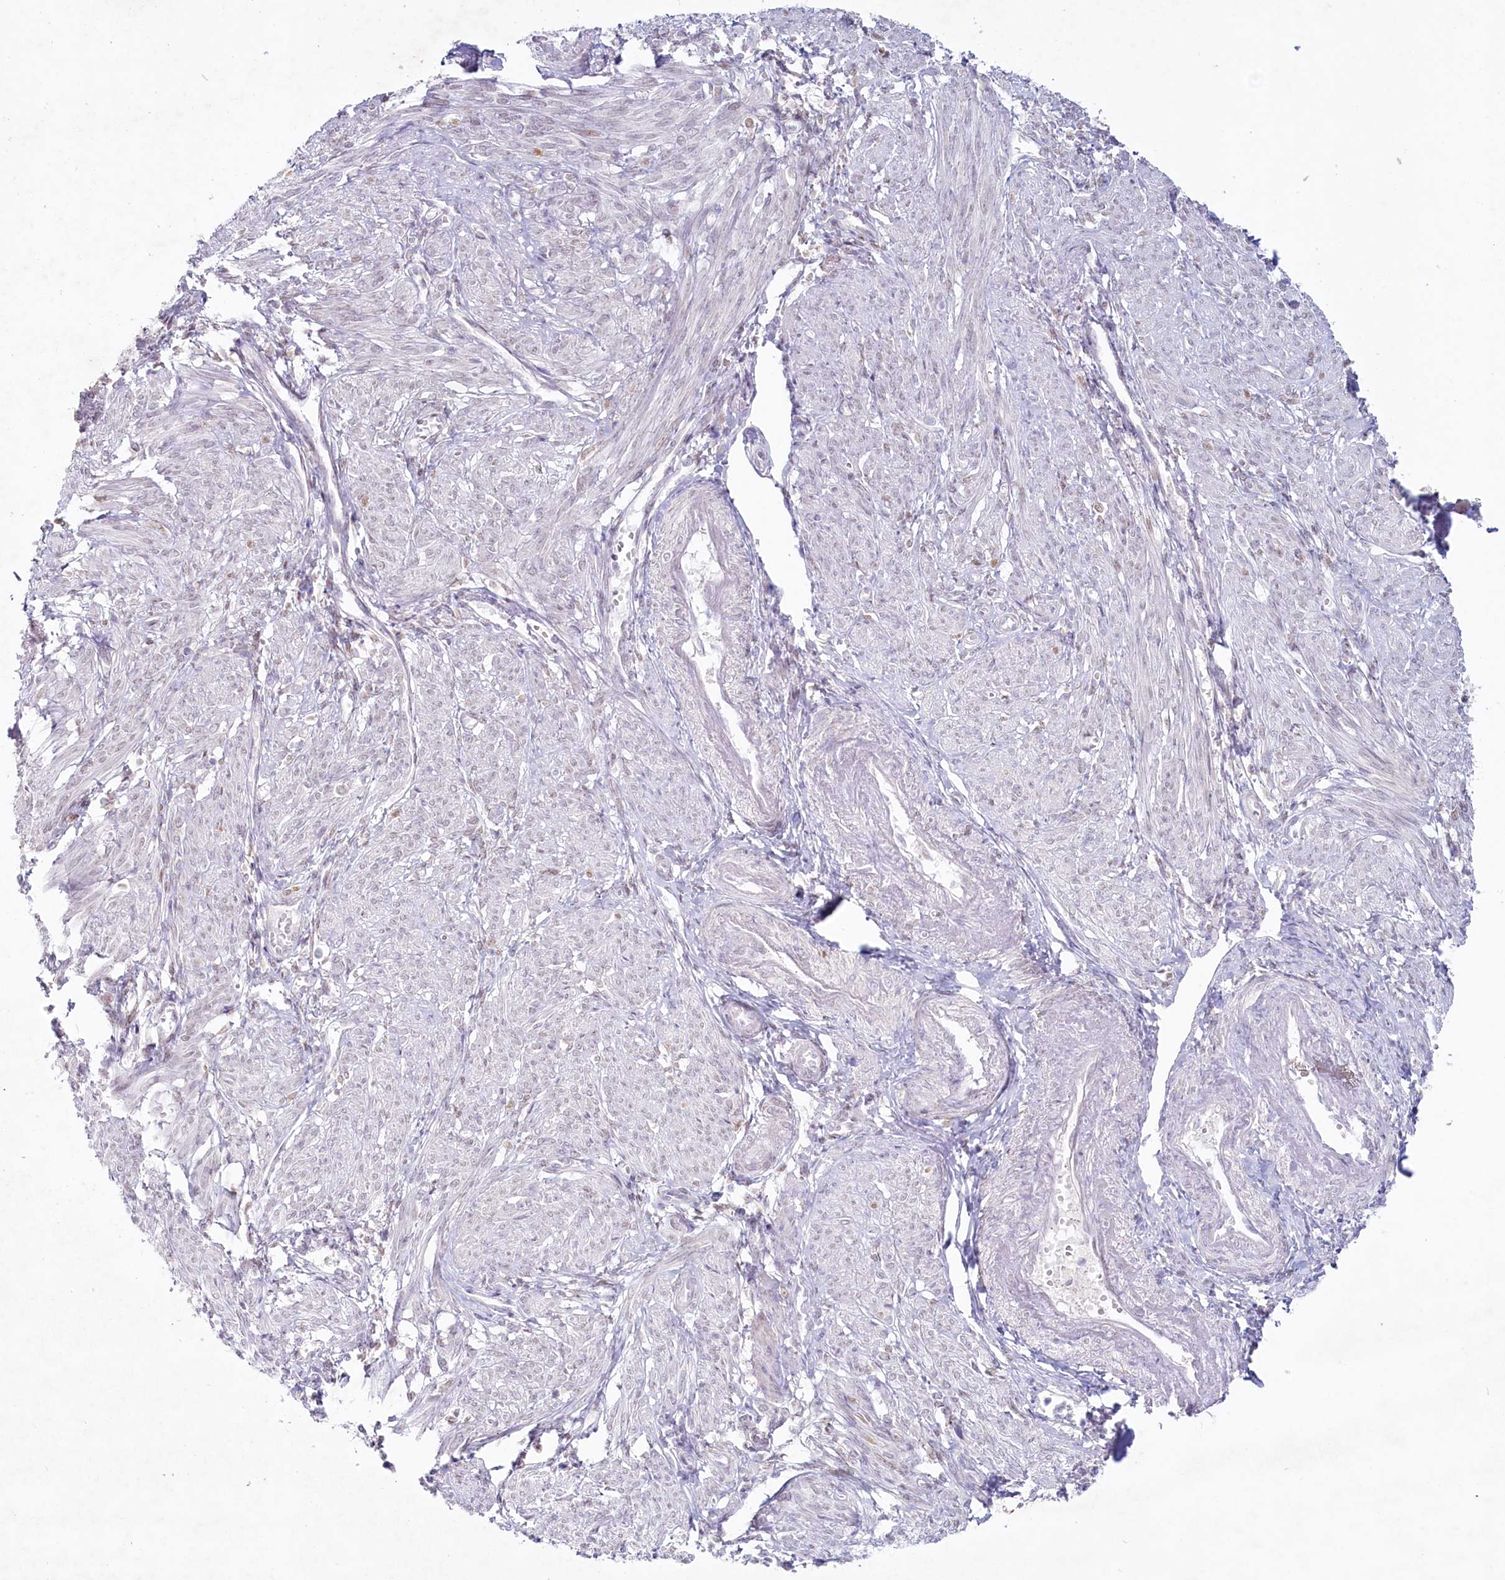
{"staining": {"intensity": "negative", "quantity": "none", "location": "none"}, "tissue": "smooth muscle", "cell_type": "Smooth muscle cells", "image_type": "normal", "snomed": [{"axis": "morphology", "description": "Normal tissue, NOS"}, {"axis": "topography", "description": "Smooth muscle"}], "caption": "Immunohistochemical staining of normal smooth muscle displays no significant positivity in smooth muscle cells. (DAB (3,3'-diaminobenzidine) immunohistochemistry (IHC) visualized using brightfield microscopy, high magnification).", "gene": "PSAPL1", "patient": {"sex": "female", "age": 39}}